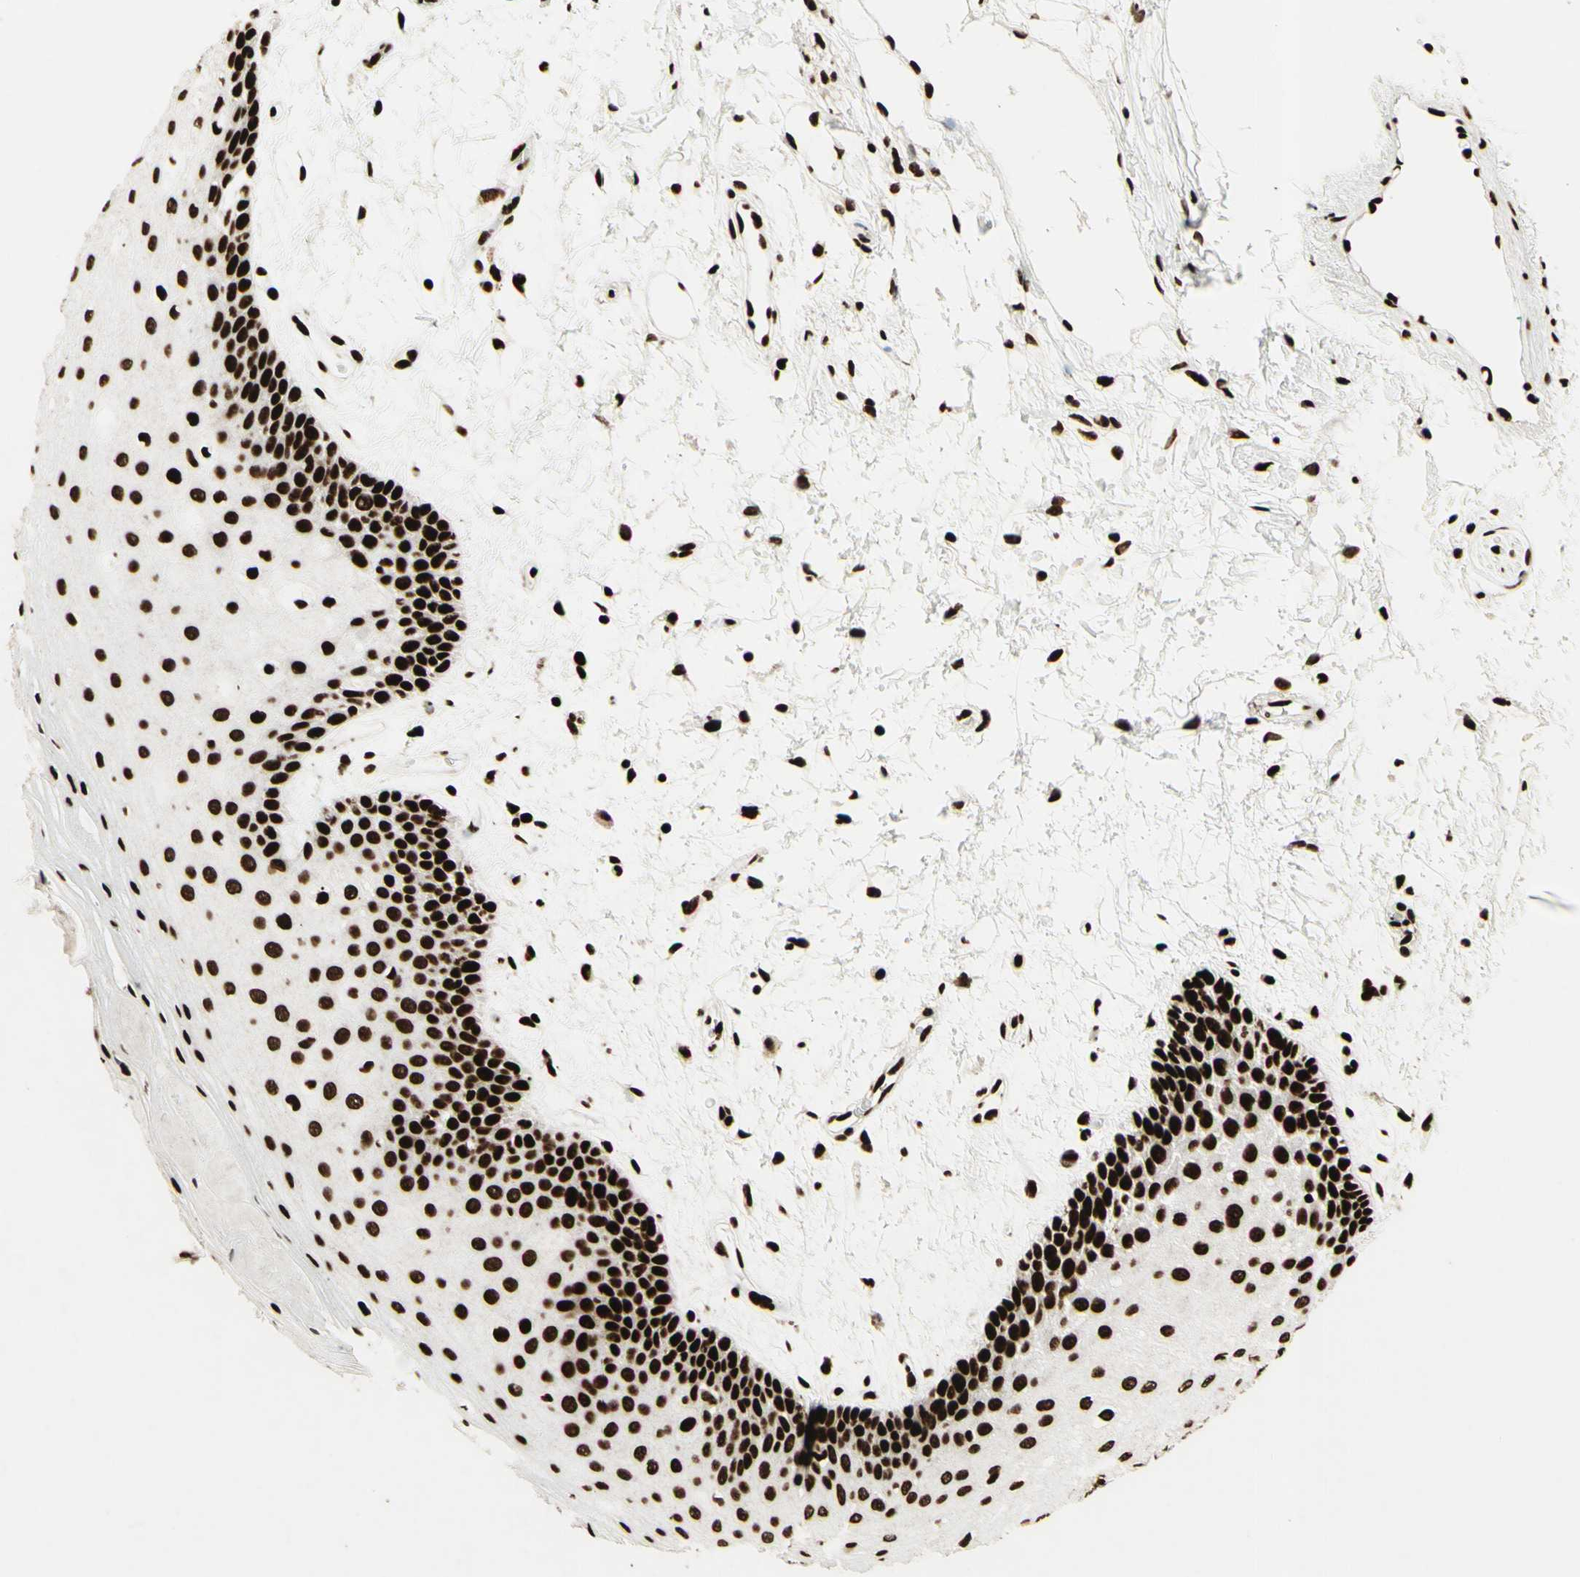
{"staining": {"intensity": "strong", "quantity": ">75%", "location": "nuclear"}, "tissue": "oral mucosa", "cell_type": "Squamous epithelial cells", "image_type": "normal", "snomed": [{"axis": "morphology", "description": "Normal tissue, NOS"}, {"axis": "topography", "description": "Skeletal muscle"}, {"axis": "topography", "description": "Oral tissue"}, {"axis": "topography", "description": "Peripheral nerve tissue"}], "caption": "IHC histopathology image of normal human oral mucosa stained for a protein (brown), which exhibits high levels of strong nuclear positivity in approximately >75% of squamous epithelial cells.", "gene": "U2AF2", "patient": {"sex": "female", "age": 84}}